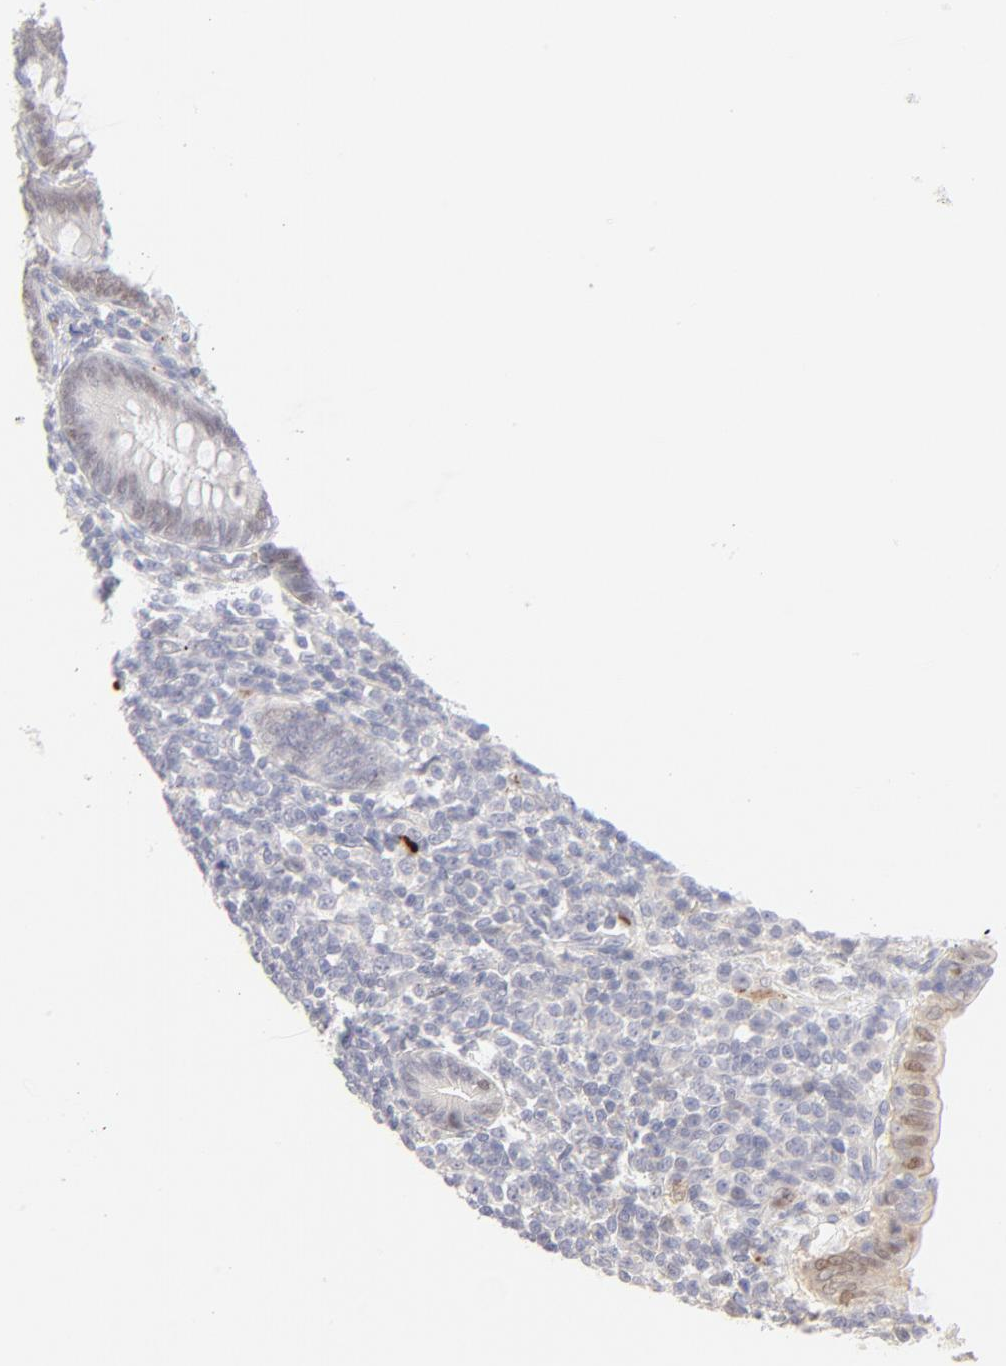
{"staining": {"intensity": "moderate", "quantity": ">75%", "location": "nuclear"}, "tissue": "appendix", "cell_type": "Glandular cells", "image_type": "normal", "snomed": [{"axis": "morphology", "description": "Normal tissue, NOS"}, {"axis": "topography", "description": "Appendix"}], "caption": "DAB (3,3'-diaminobenzidine) immunohistochemical staining of unremarkable appendix displays moderate nuclear protein expression in about >75% of glandular cells. (Stains: DAB (3,3'-diaminobenzidine) in brown, nuclei in blue, Microscopy: brightfield microscopy at high magnification).", "gene": "ELF3", "patient": {"sex": "female", "age": 66}}